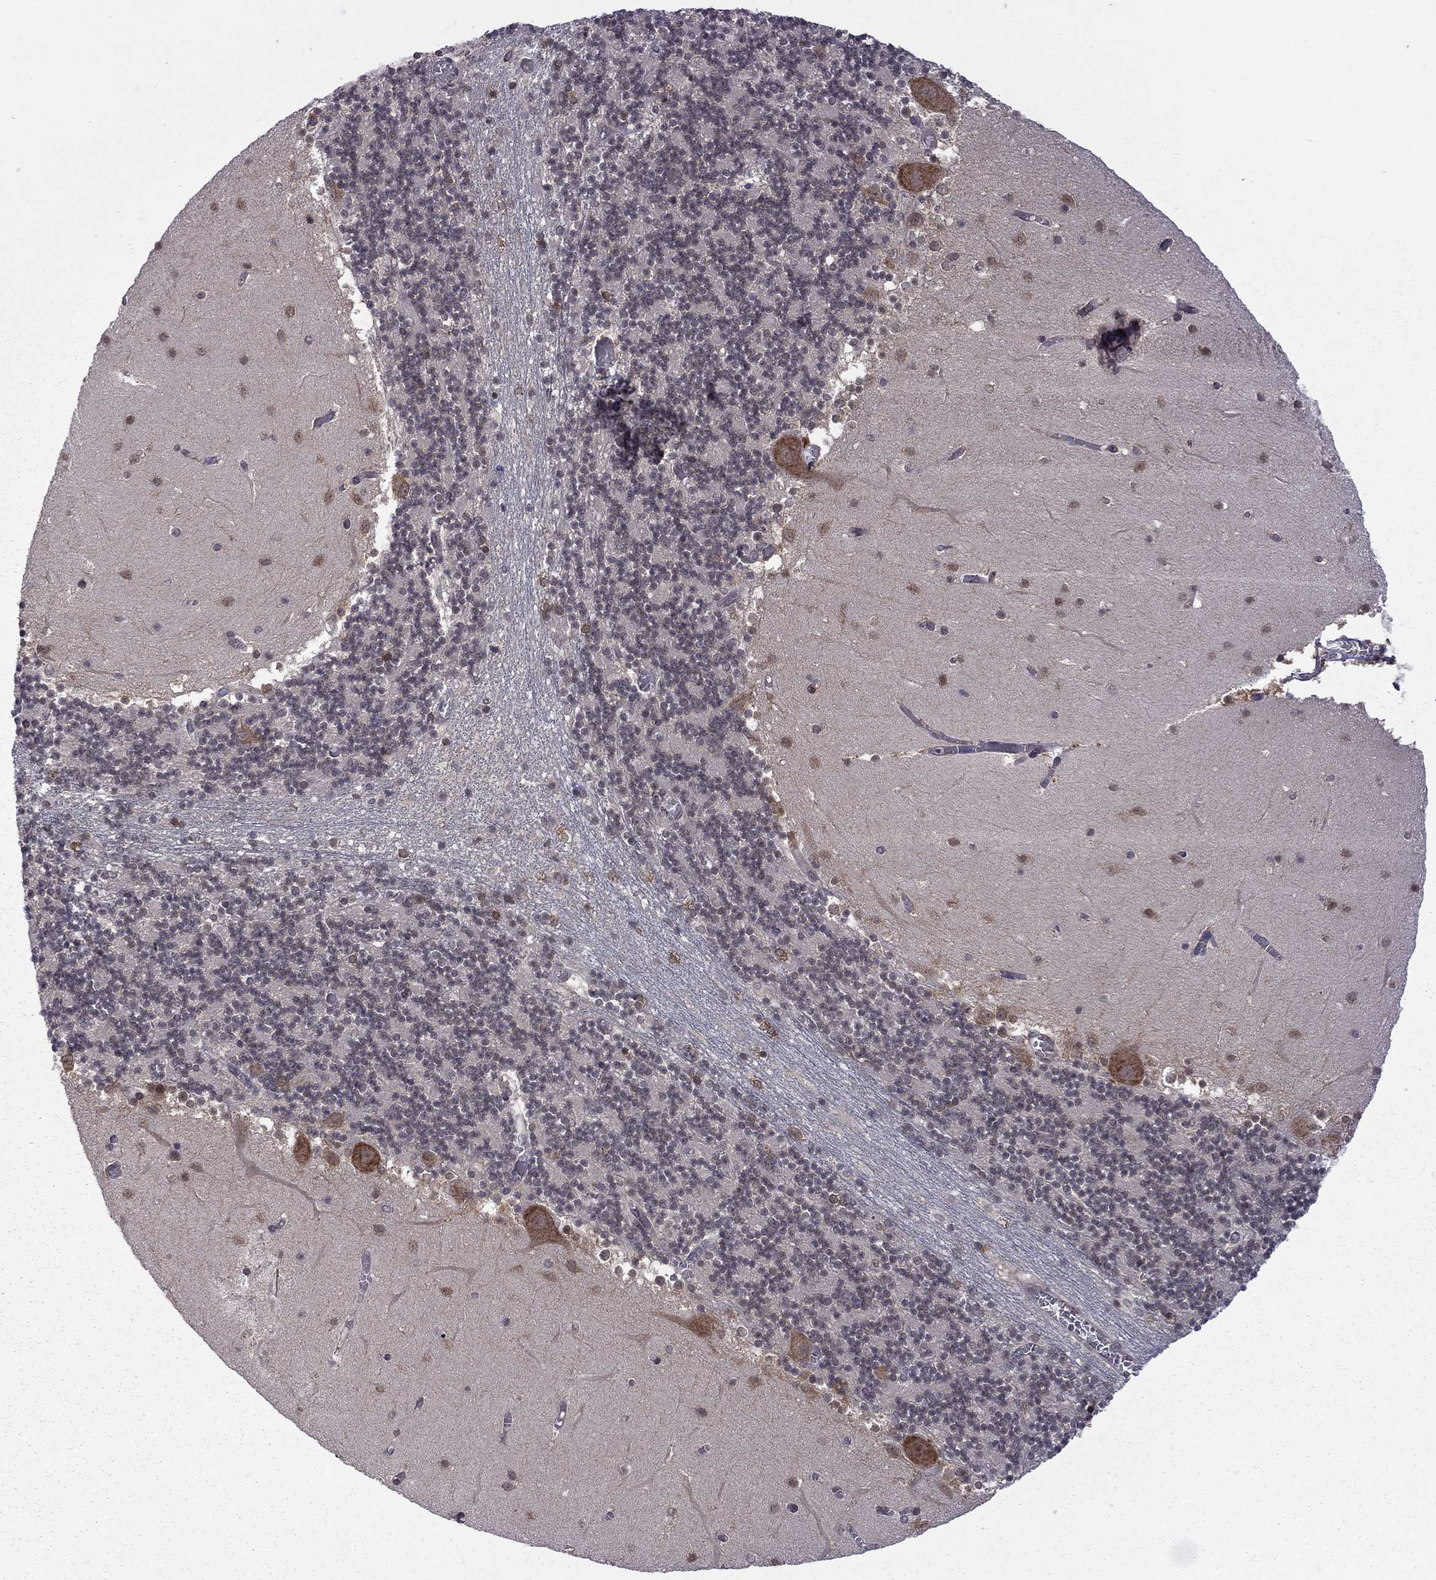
{"staining": {"intensity": "moderate", "quantity": "<25%", "location": "cytoplasmic/membranous"}, "tissue": "cerebellum", "cell_type": "Cells in granular layer", "image_type": "normal", "snomed": [{"axis": "morphology", "description": "Normal tissue, NOS"}, {"axis": "topography", "description": "Cerebellum"}], "caption": "Immunohistochemical staining of normal human cerebellum exhibits moderate cytoplasmic/membranous protein expression in approximately <25% of cells in granular layer. (IHC, brightfield microscopy, high magnification).", "gene": "NAA50", "patient": {"sex": "female", "age": 28}}